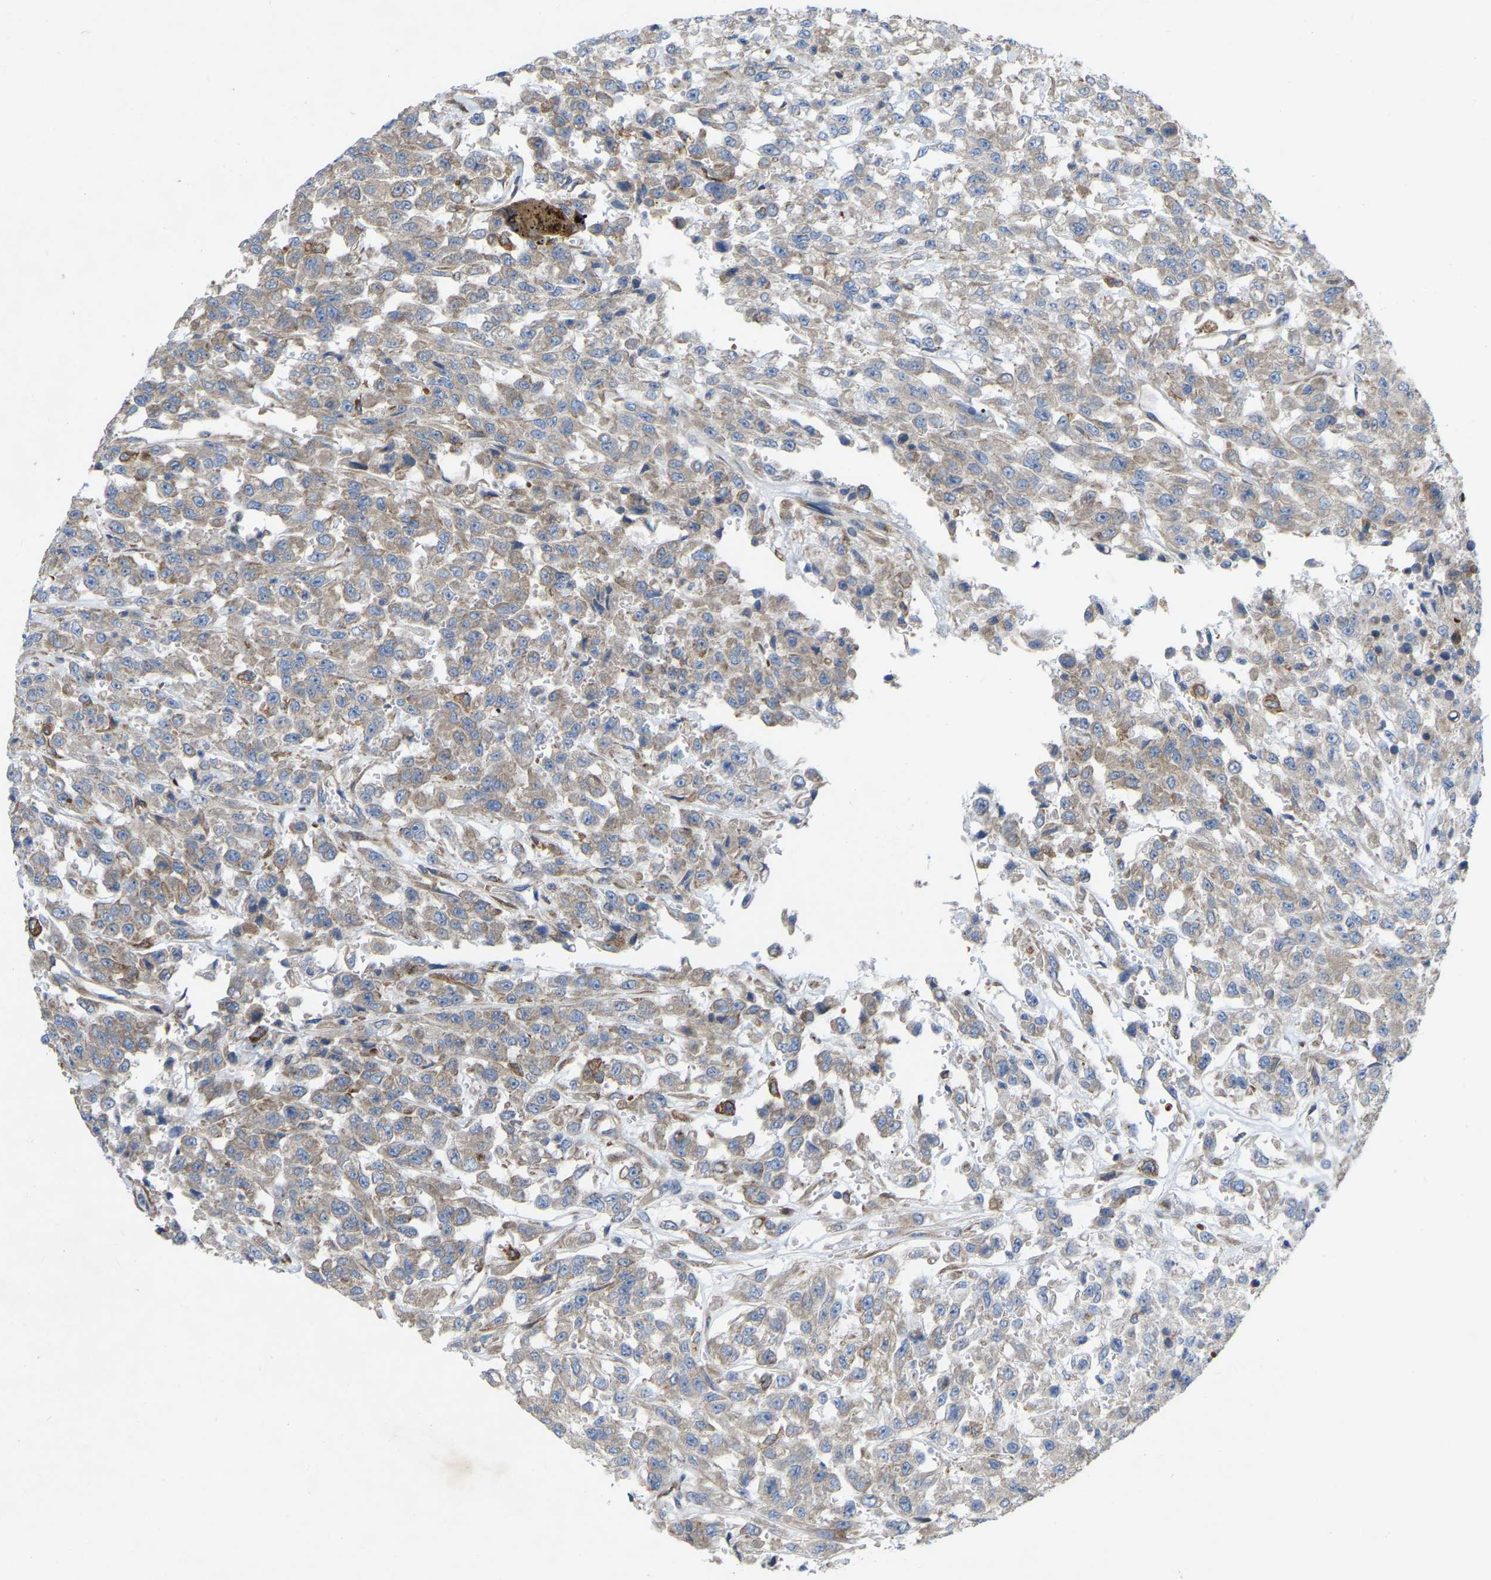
{"staining": {"intensity": "weak", "quantity": "<25%", "location": "cytoplasmic/membranous"}, "tissue": "urothelial cancer", "cell_type": "Tumor cells", "image_type": "cancer", "snomed": [{"axis": "morphology", "description": "Urothelial carcinoma, High grade"}, {"axis": "topography", "description": "Urinary bladder"}], "caption": "A micrograph of urothelial cancer stained for a protein demonstrates no brown staining in tumor cells.", "gene": "TOR1B", "patient": {"sex": "male", "age": 46}}